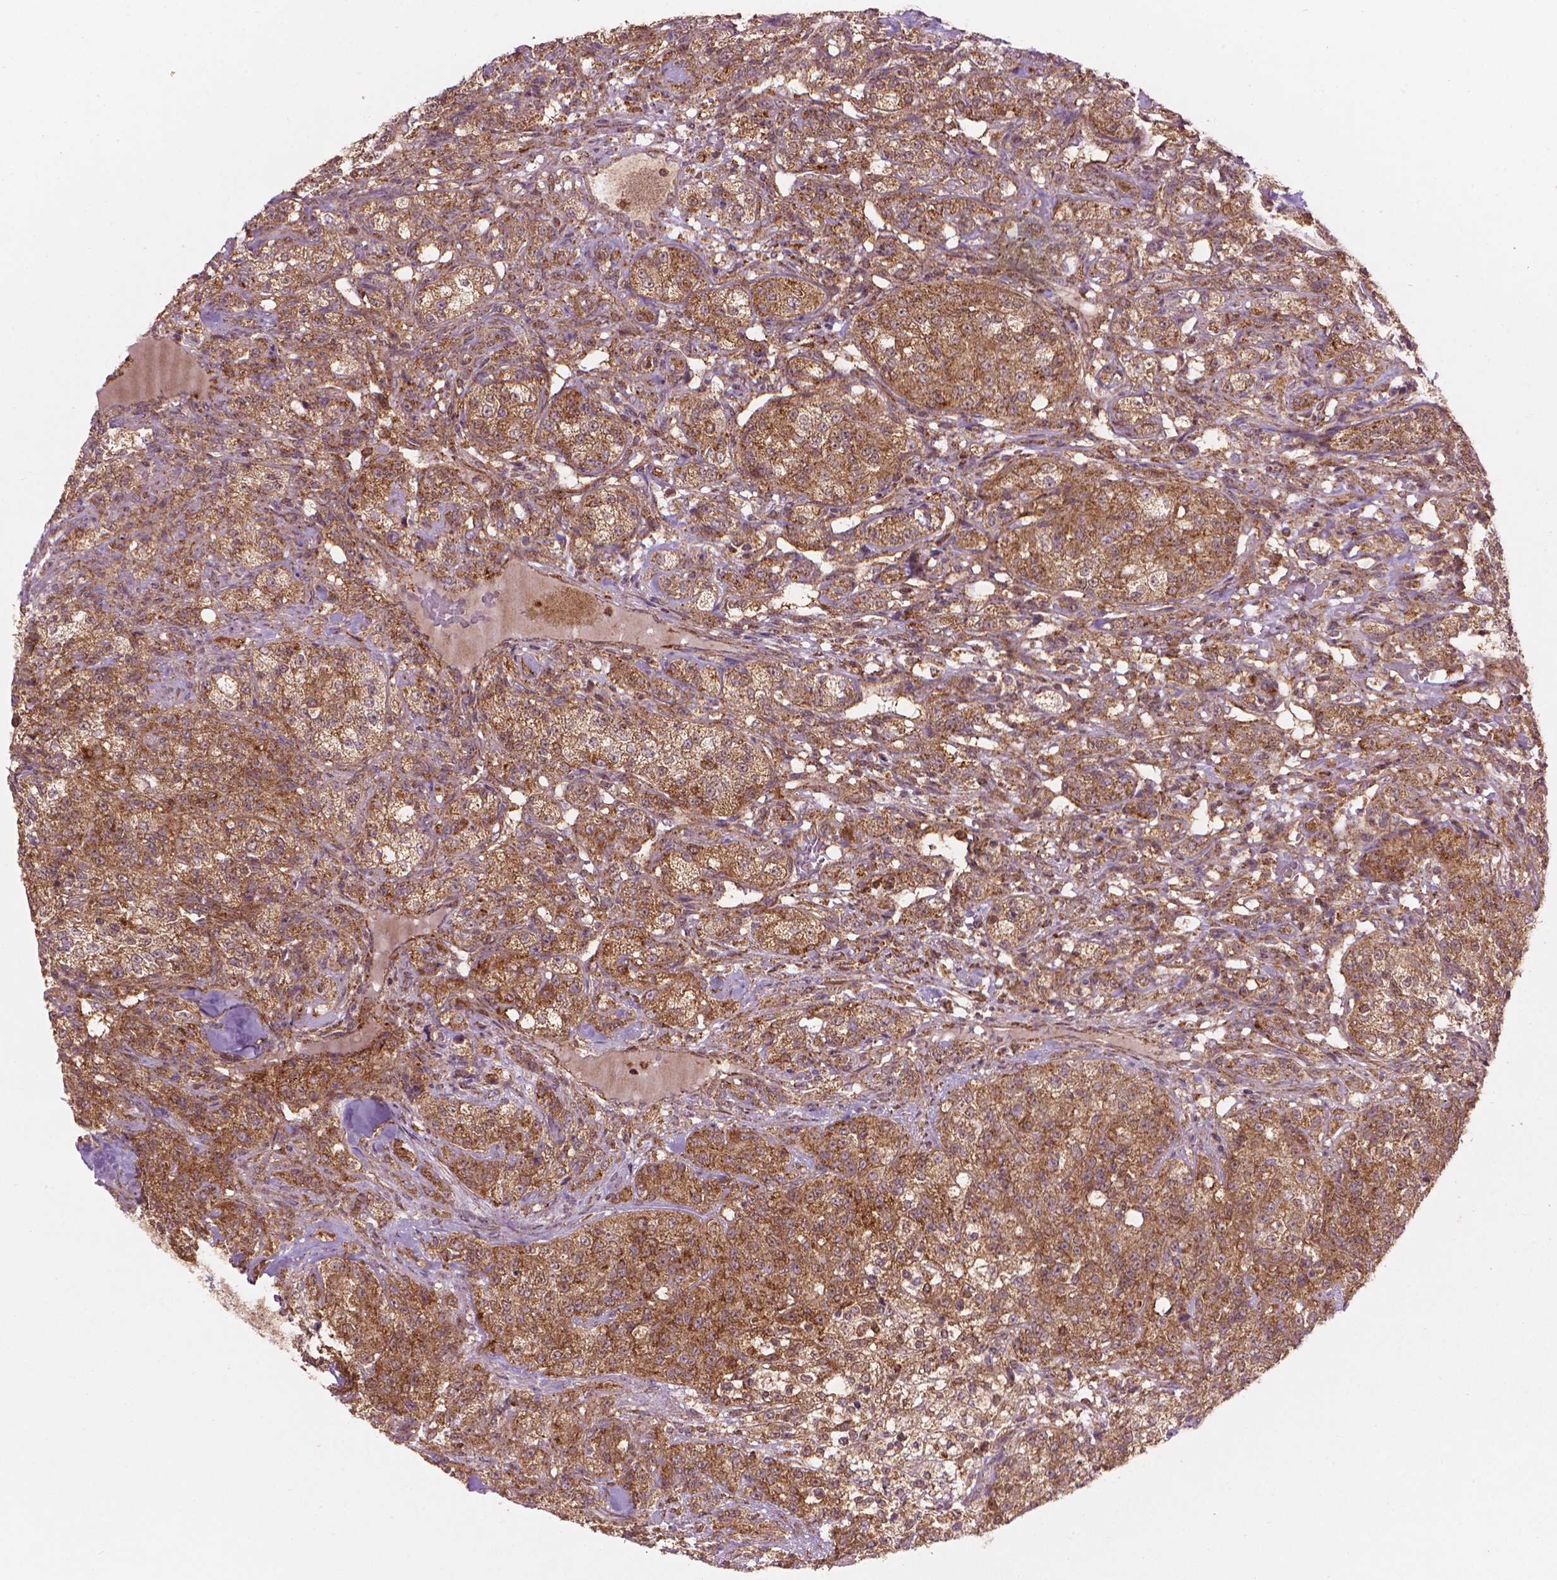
{"staining": {"intensity": "moderate", "quantity": ">75%", "location": "cytoplasmic/membranous"}, "tissue": "renal cancer", "cell_type": "Tumor cells", "image_type": "cancer", "snomed": [{"axis": "morphology", "description": "Adenocarcinoma, NOS"}, {"axis": "topography", "description": "Kidney"}], "caption": "A brown stain labels moderate cytoplasmic/membranous positivity of a protein in renal cancer tumor cells.", "gene": "VARS2", "patient": {"sex": "female", "age": 63}}